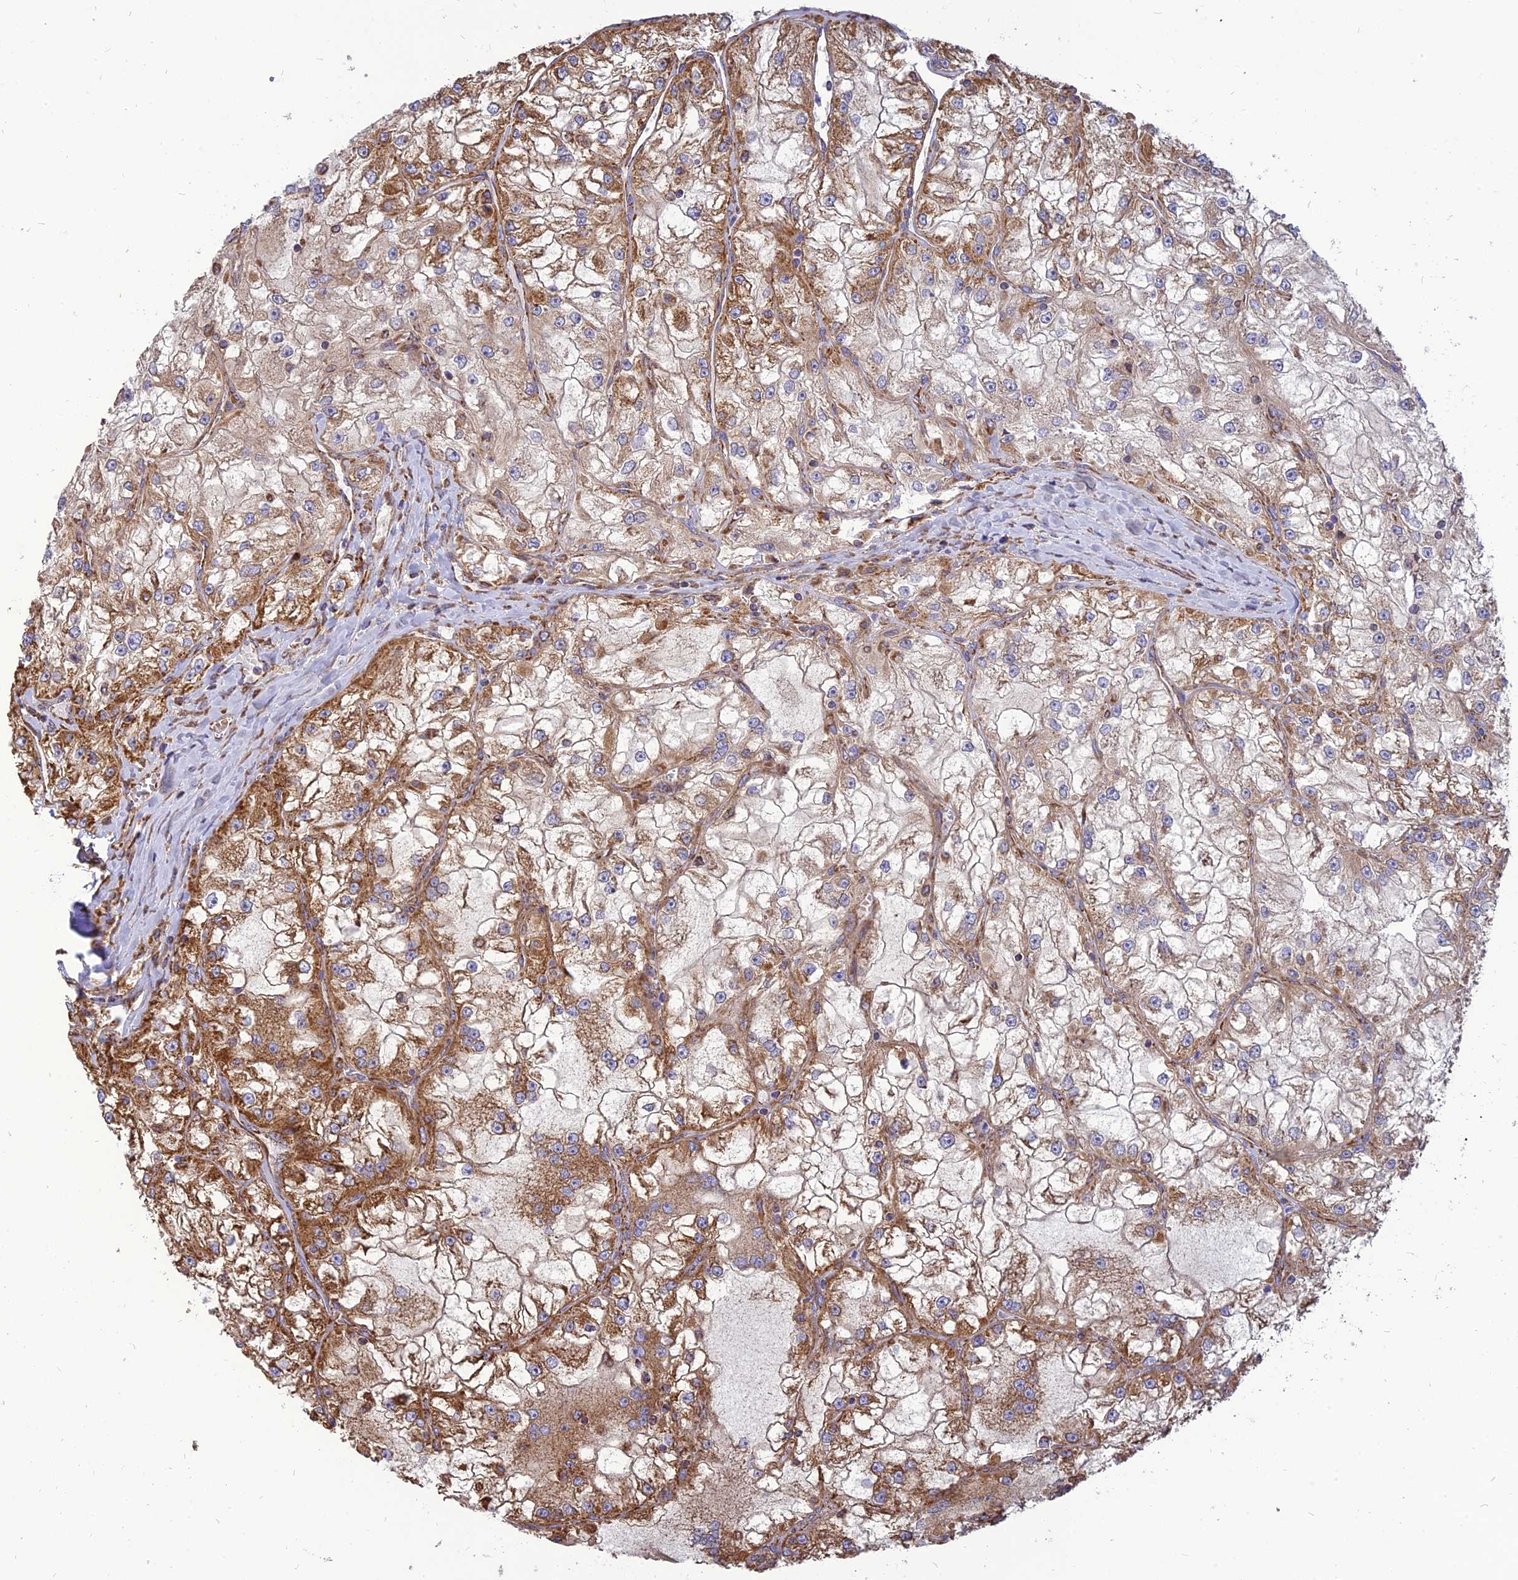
{"staining": {"intensity": "moderate", "quantity": "25%-75%", "location": "cytoplasmic/membranous"}, "tissue": "renal cancer", "cell_type": "Tumor cells", "image_type": "cancer", "snomed": [{"axis": "morphology", "description": "Adenocarcinoma, NOS"}, {"axis": "topography", "description": "Kidney"}], "caption": "A photomicrograph of human renal cancer stained for a protein exhibits moderate cytoplasmic/membranous brown staining in tumor cells.", "gene": "THUMPD2", "patient": {"sex": "female", "age": 72}}